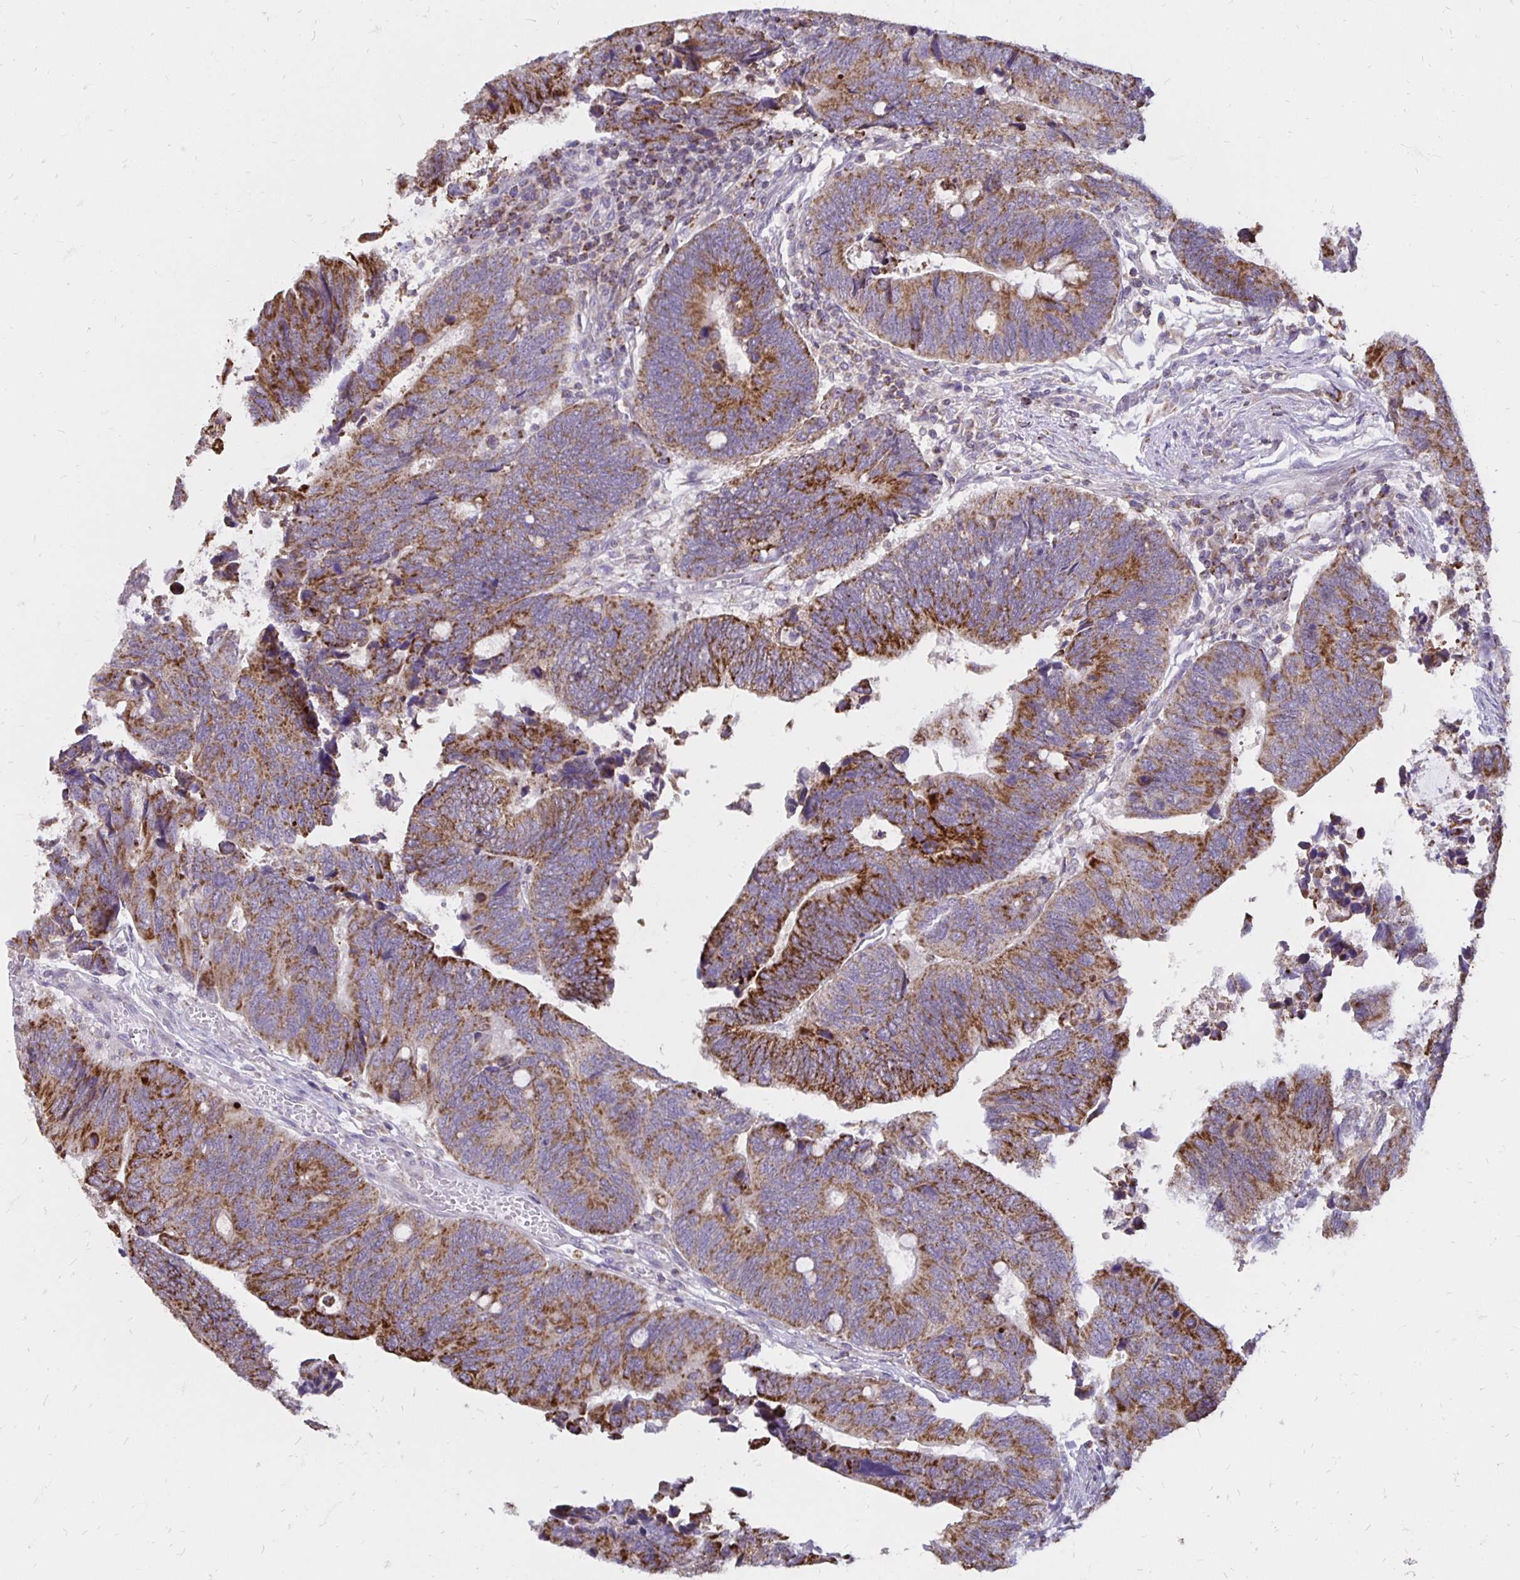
{"staining": {"intensity": "moderate", "quantity": ">75%", "location": "cytoplasmic/membranous"}, "tissue": "colorectal cancer", "cell_type": "Tumor cells", "image_type": "cancer", "snomed": [{"axis": "morphology", "description": "Adenocarcinoma, NOS"}, {"axis": "topography", "description": "Colon"}], "caption": "Colorectal adenocarcinoma stained with a protein marker reveals moderate staining in tumor cells.", "gene": "IER3", "patient": {"sex": "male", "age": 87}}